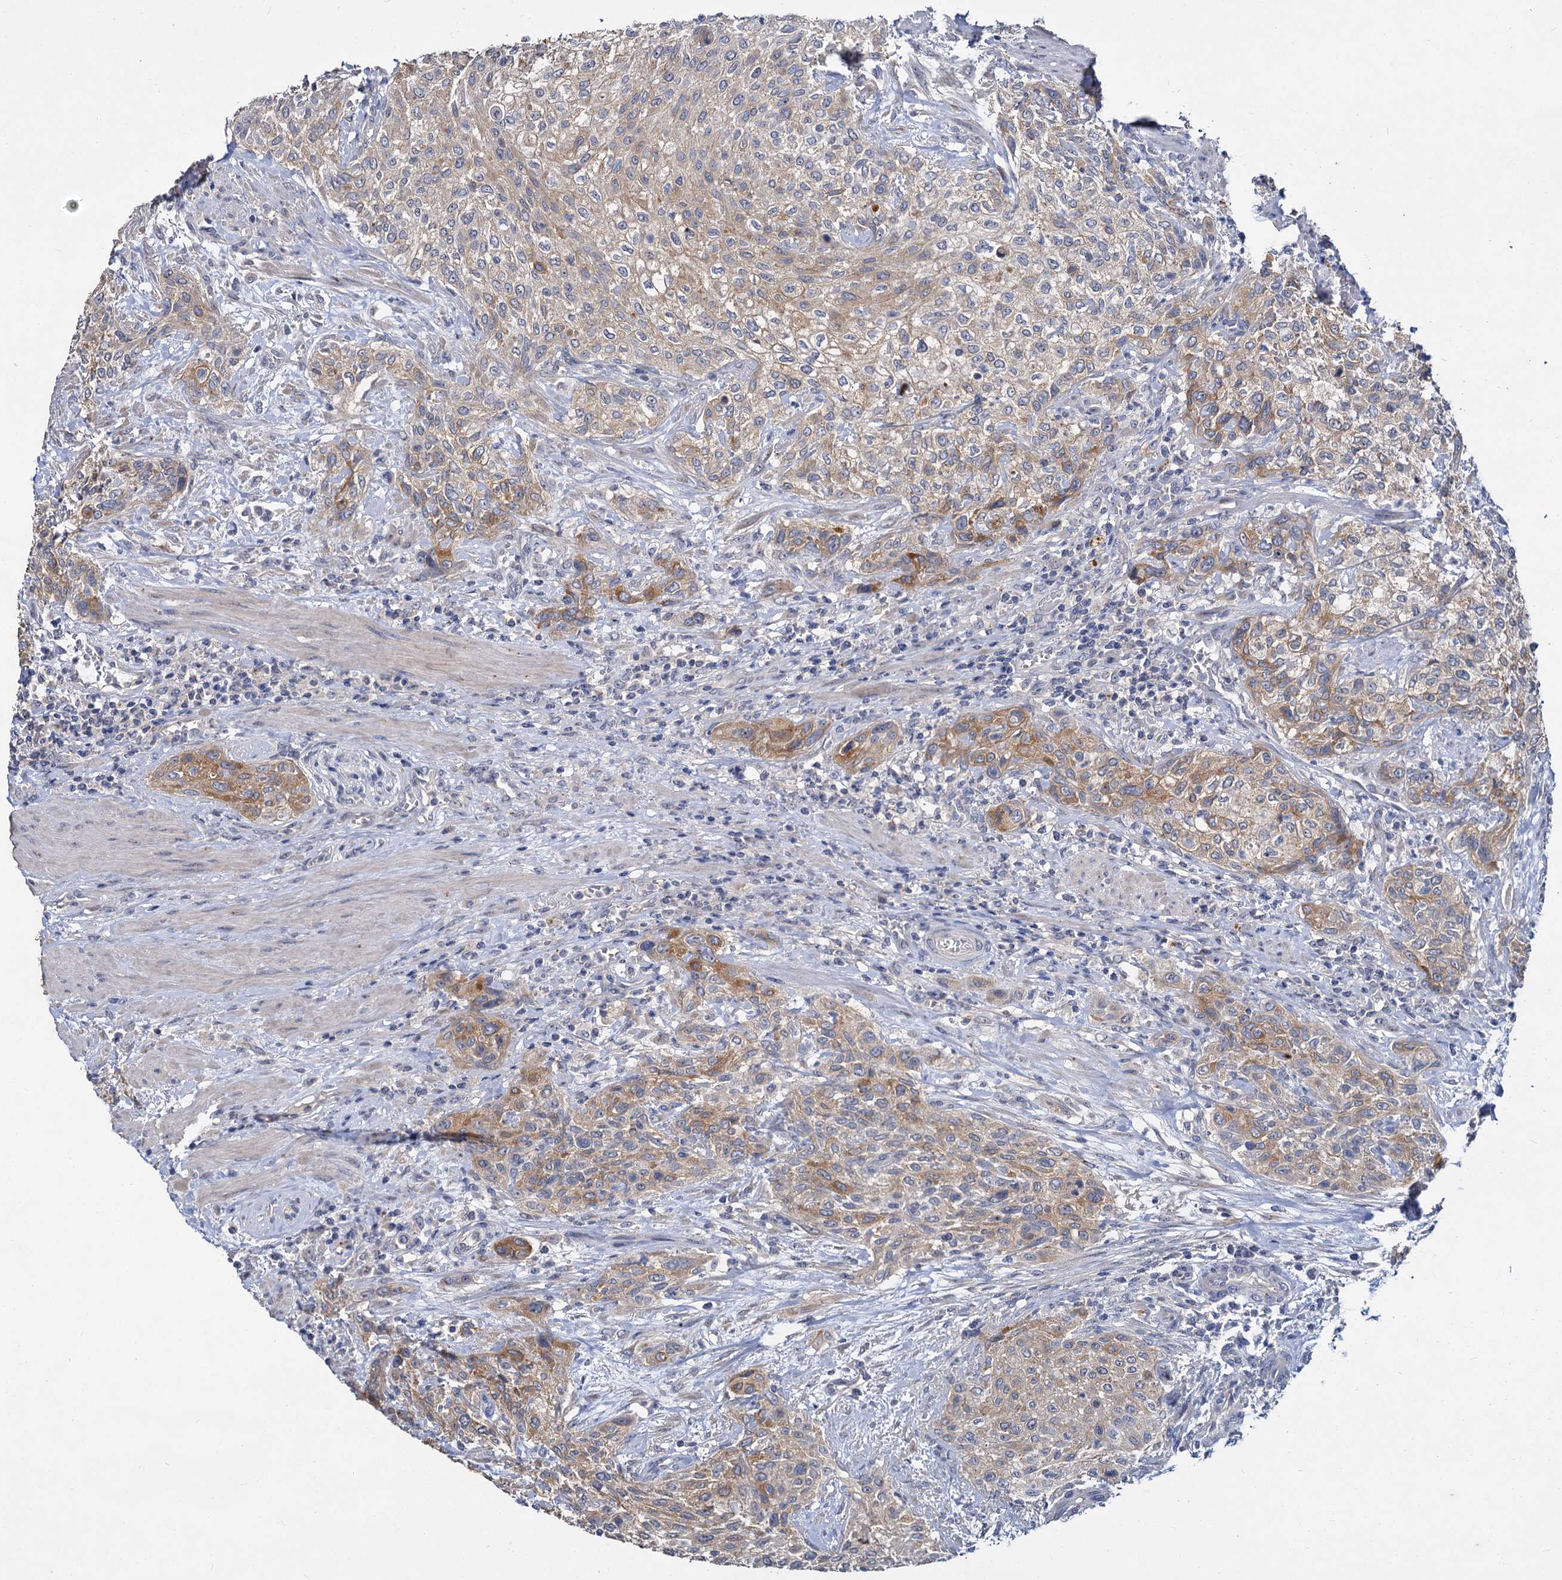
{"staining": {"intensity": "weak", "quantity": ">75%", "location": "cytoplasmic/membranous"}, "tissue": "urothelial cancer", "cell_type": "Tumor cells", "image_type": "cancer", "snomed": [{"axis": "morphology", "description": "Normal tissue, NOS"}, {"axis": "morphology", "description": "Urothelial carcinoma, NOS"}, {"axis": "topography", "description": "Urinary bladder"}, {"axis": "topography", "description": "Peripheral nerve tissue"}], "caption": "Urothelial cancer stained for a protein (brown) shows weak cytoplasmic/membranous positive expression in approximately >75% of tumor cells.", "gene": "ATP9A", "patient": {"sex": "male", "age": 35}}